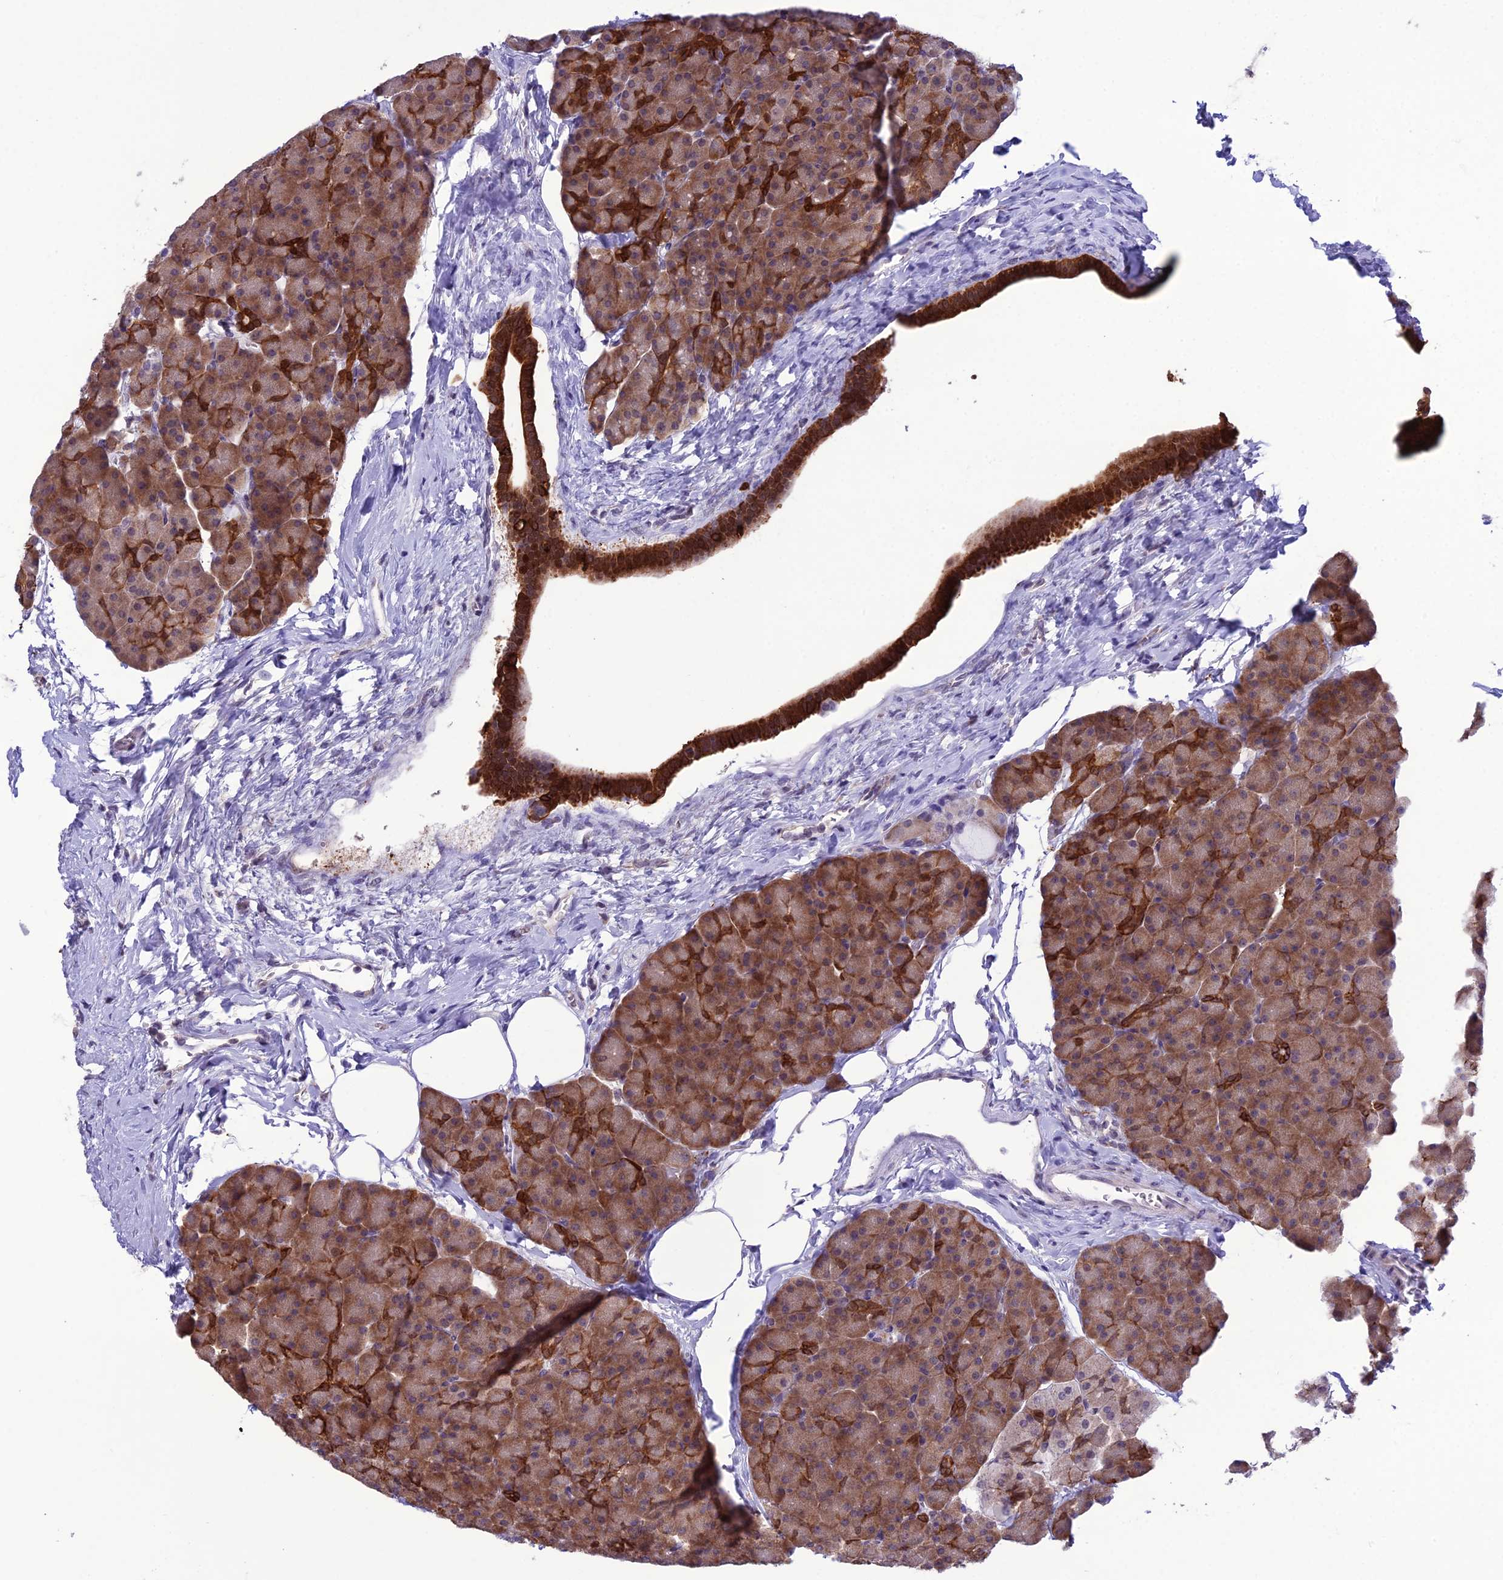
{"staining": {"intensity": "strong", "quantity": ">75%", "location": "cytoplasmic/membranous"}, "tissue": "pancreas", "cell_type": "Exocrine glandular cells", "image_type": "normal", "snomed": [{"axis": "morphology", "description": "Normal tissue, NOS"}, {"axis": "topography", "description": "Pancreas"}], "caption": "Human pancreas stained with a protein marker displays strong staining in exocrine glandular cells.", "gene": "RPS26", "patient": {"sex": "male", "age": 36}}